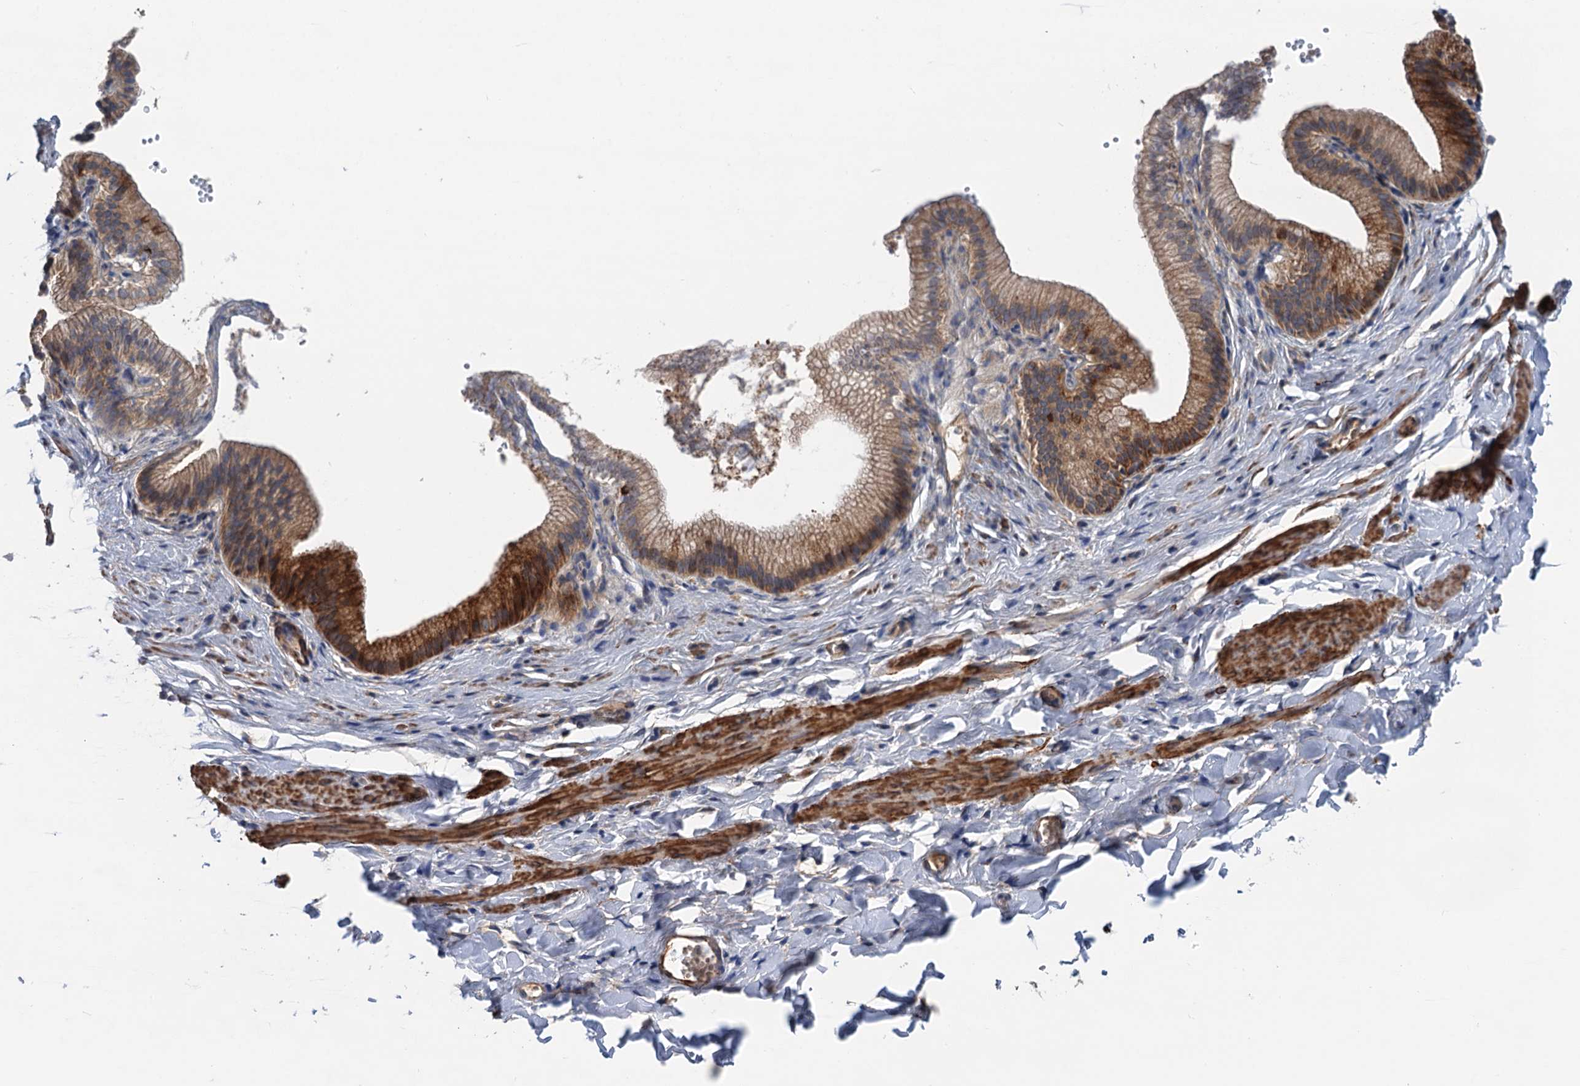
{"staining": {"intensity": "negative", "quantity": "none", "location": "none"}, "tissue": "adipose tissue", "cell_type": "Adipocytes", "image_type": "normal", "snomed": [{"axis": "morphology", "description": "Normal tissue, NOS"}, {"axis": "topography", "description": "Gallbladder"}, {"axis": "topography", "description": "Peripheral nerve tissue"}], "caption": "Adipose tissue was stained to show a protein in brown. There is no significant expression in adipocytes. (Brightfield microscopy of DAB IHC at high magnification).", "gene": "CSTPP1", "patient": {"sex": "male", "age": 38}}